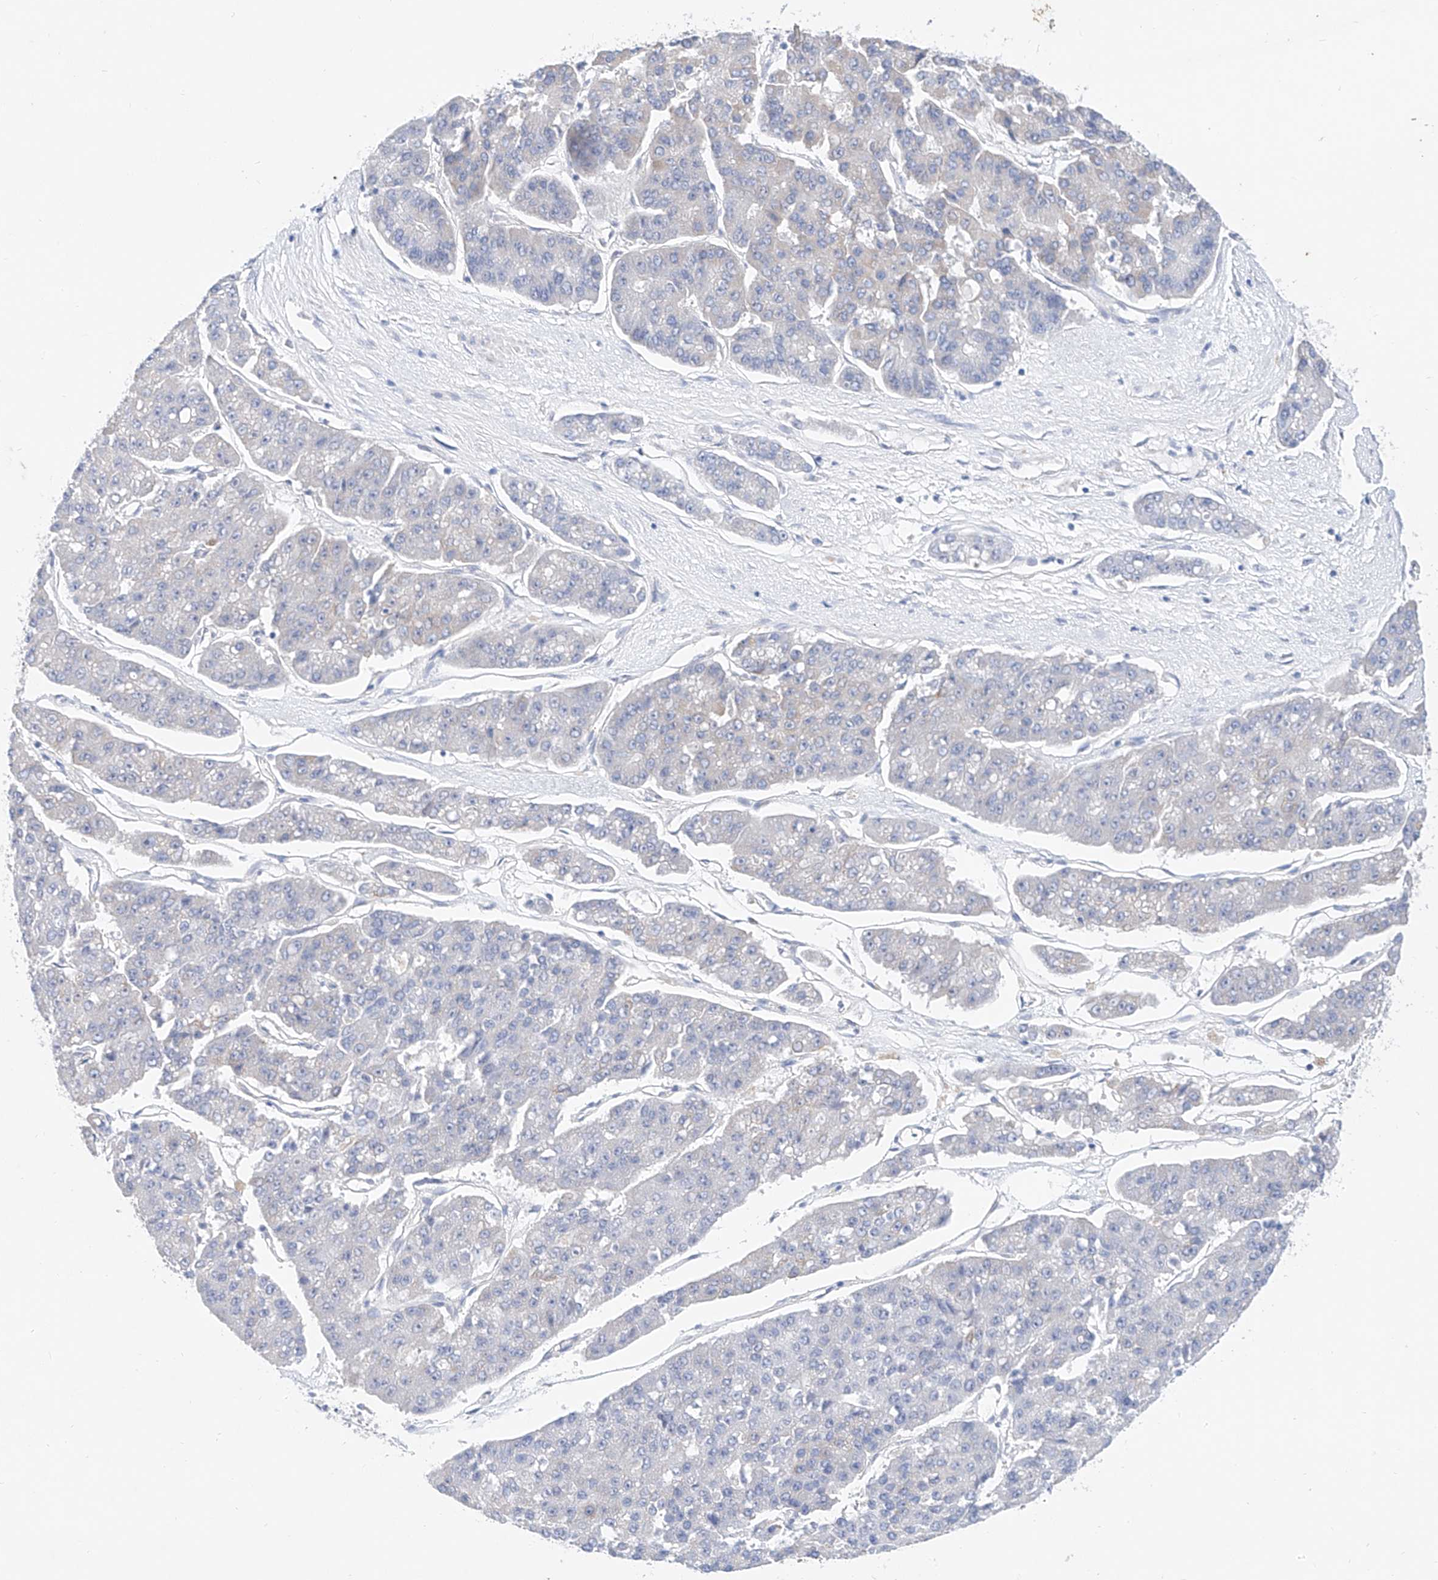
{"staining": {"intensity": "negative", "quantity": "none", "location": "none"}, "tissue": "pancreatic cancer", "cell_type": "Tumor cells", "image_type": "cancer", "snomed": [{"axis": "morphology", "description": "Adenocarcinoma, NOS"}, {"axis": "topography", "description": "Pancreas"}], "caption": "High magnification brightfield microscopy of pancreatic cancer (adenocarcinoma) stained with DAB (brown) and counterstained with hematoxylin (blue): tumor cells show no significant staining.", "gene": "SBSPON", "patient": {"sex": "male", "age": 50}}